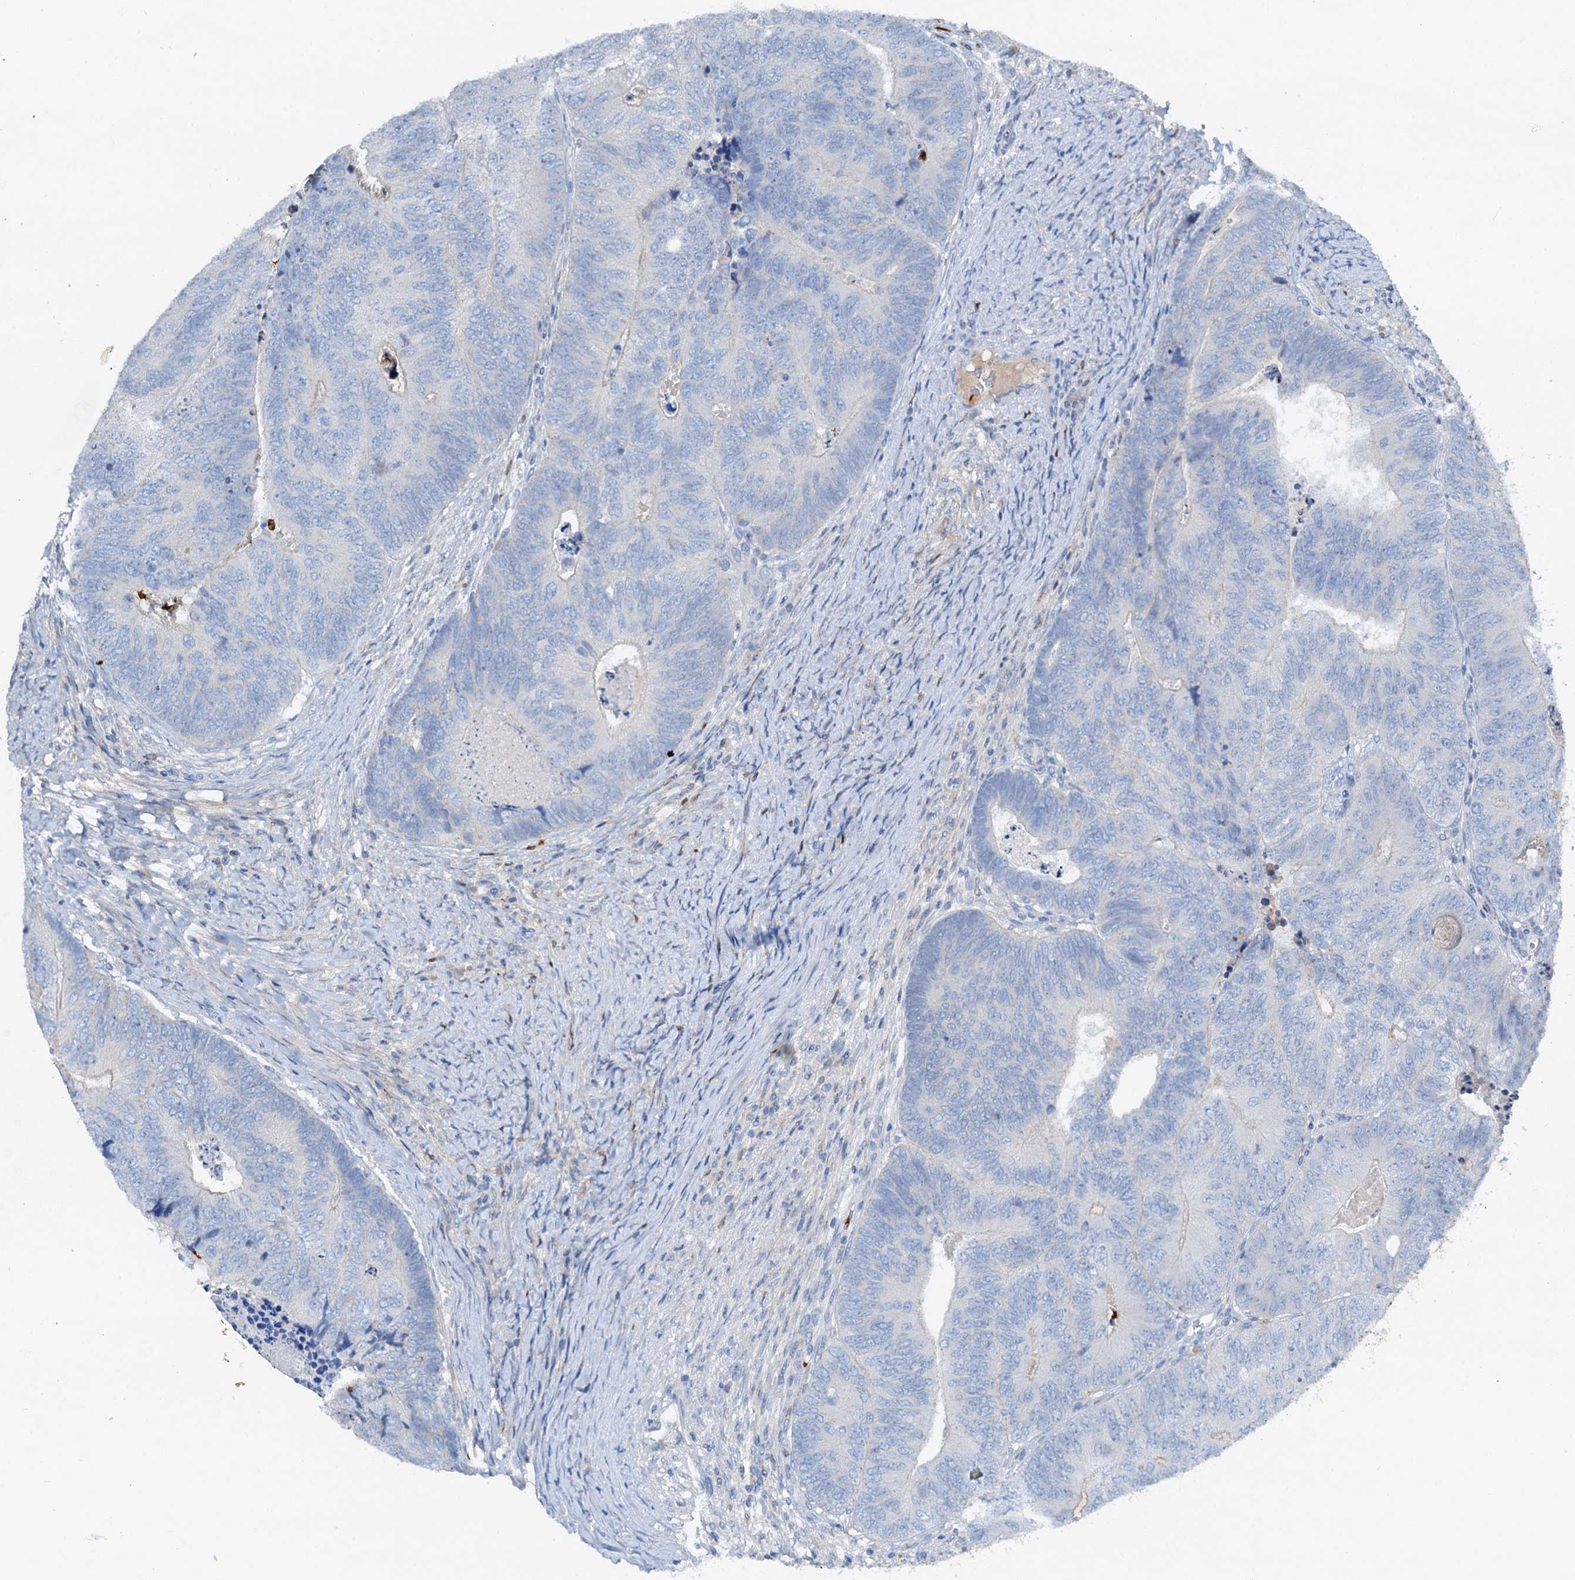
{"staining": {"intensity": "negative", "quantity": "none", "location": "none"}, "tissue": "colorectal cancer", "cell_type": "Tumor cells", "image_type": "cancer", "snomed": [{"axis": "morphology", "description": "Adenocarcinoma, NOS"}, {"axis": "topography", "description": "Colon"}], "caption": "DAB (3,3'-diaminobenzidine) immunohistochemical staining of human adenocarcinoma (colorectal) exhibits no significant expression in tumor cells.", "gene": "OTOA", "patient": {"sex": "female", "age": 67}}